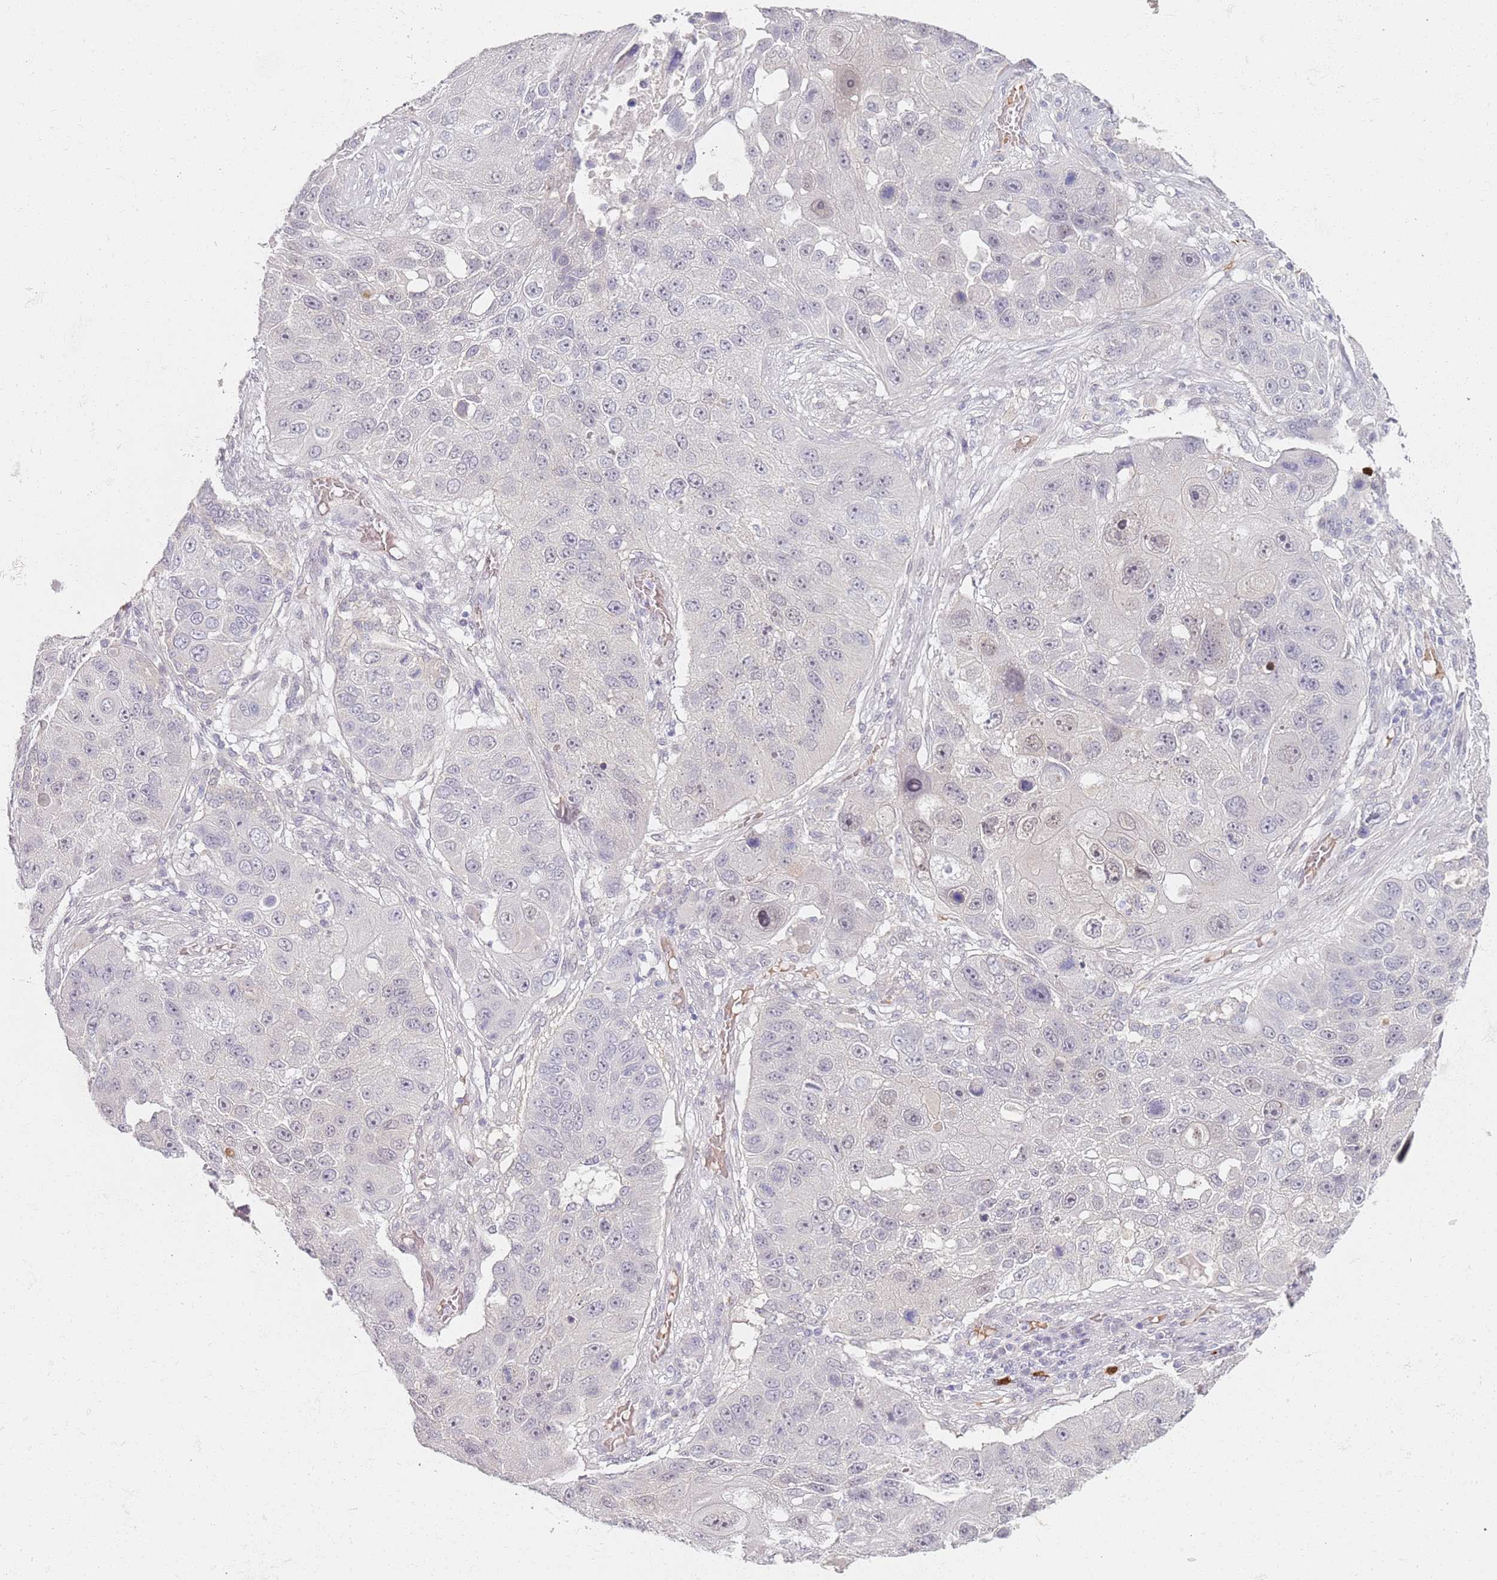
{"staining": {"intensity": "weak", "quantity": "<25%", "location": "nuclear"}, "tissue": "lung cancer", "cell_type": "Tumor cells", "image_type": "cancer", "snomed": [{"axis": "morphology", "description": "Squamous cell carcinoma, NOS"}, {"axis": "topography", "description": "Lung"}], "caption": "An image of human lung cancer (squamous cell carcinoma) is negative for staining in tumor cells.", "gene": "CD40LG", "patient": {"sex": "male", "age": 61}}